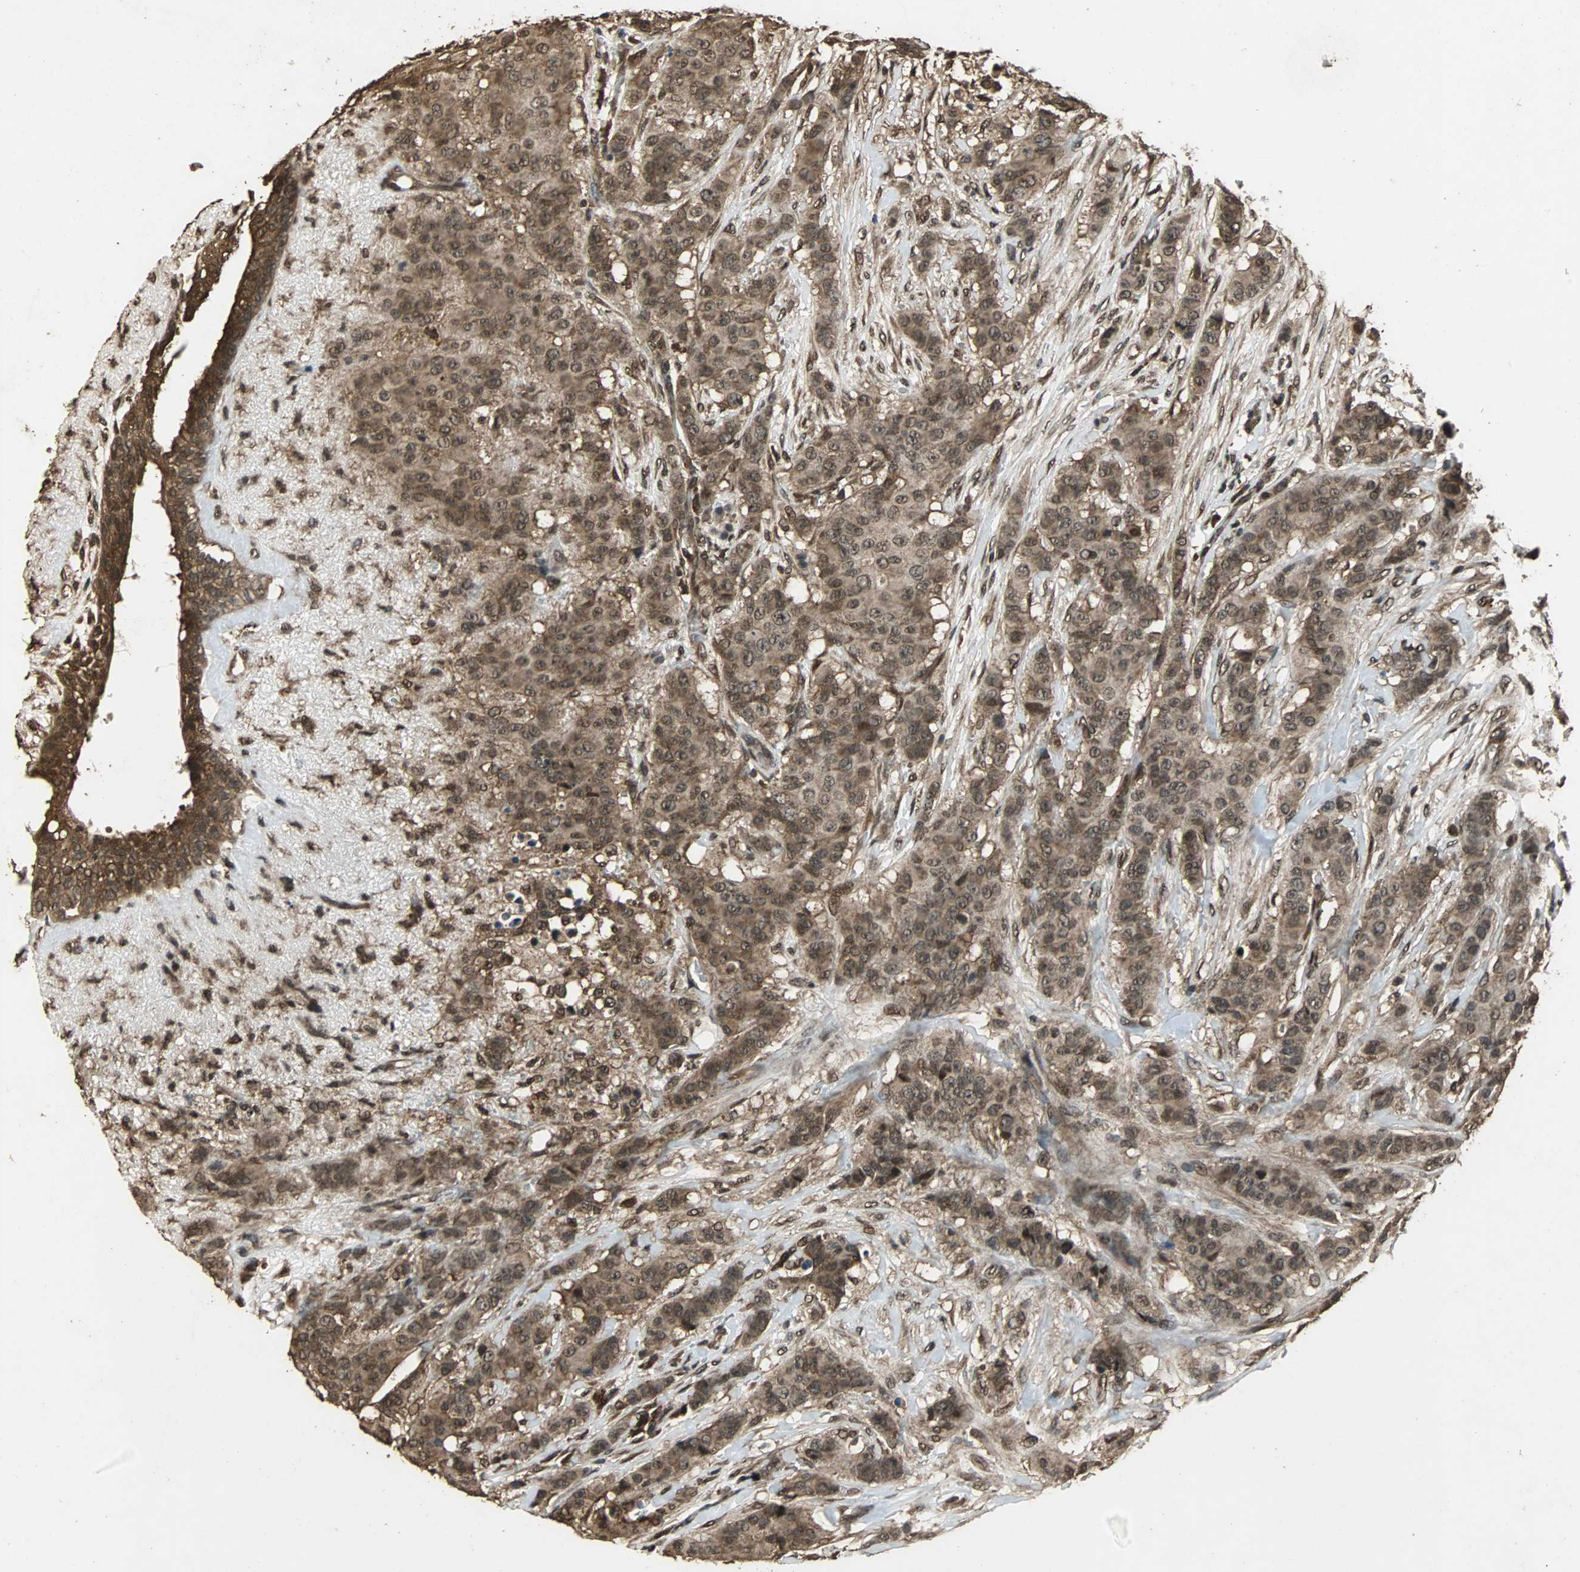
{"staining": {"intensity": "strong", "quantity": ">75%", "location": "cytoplasmic/membranous,nuclear"}, "tissue": "breast cancer", "cell_type": "Tumor cells", "image_type": "cancer", "snomed": [{"axis": "morphology", "description": "Duct carcinoma"}, {"axis": "topography", "description": "Breast"}], "caption": "A brown stain shows strong cytoplasmic/membranous and nuclear expression of a protein in human breast cancer (intraductal carcinoma) tumor cells.", "gene": "ZNF18", "patient": {"sex": "female", "age": 40}}